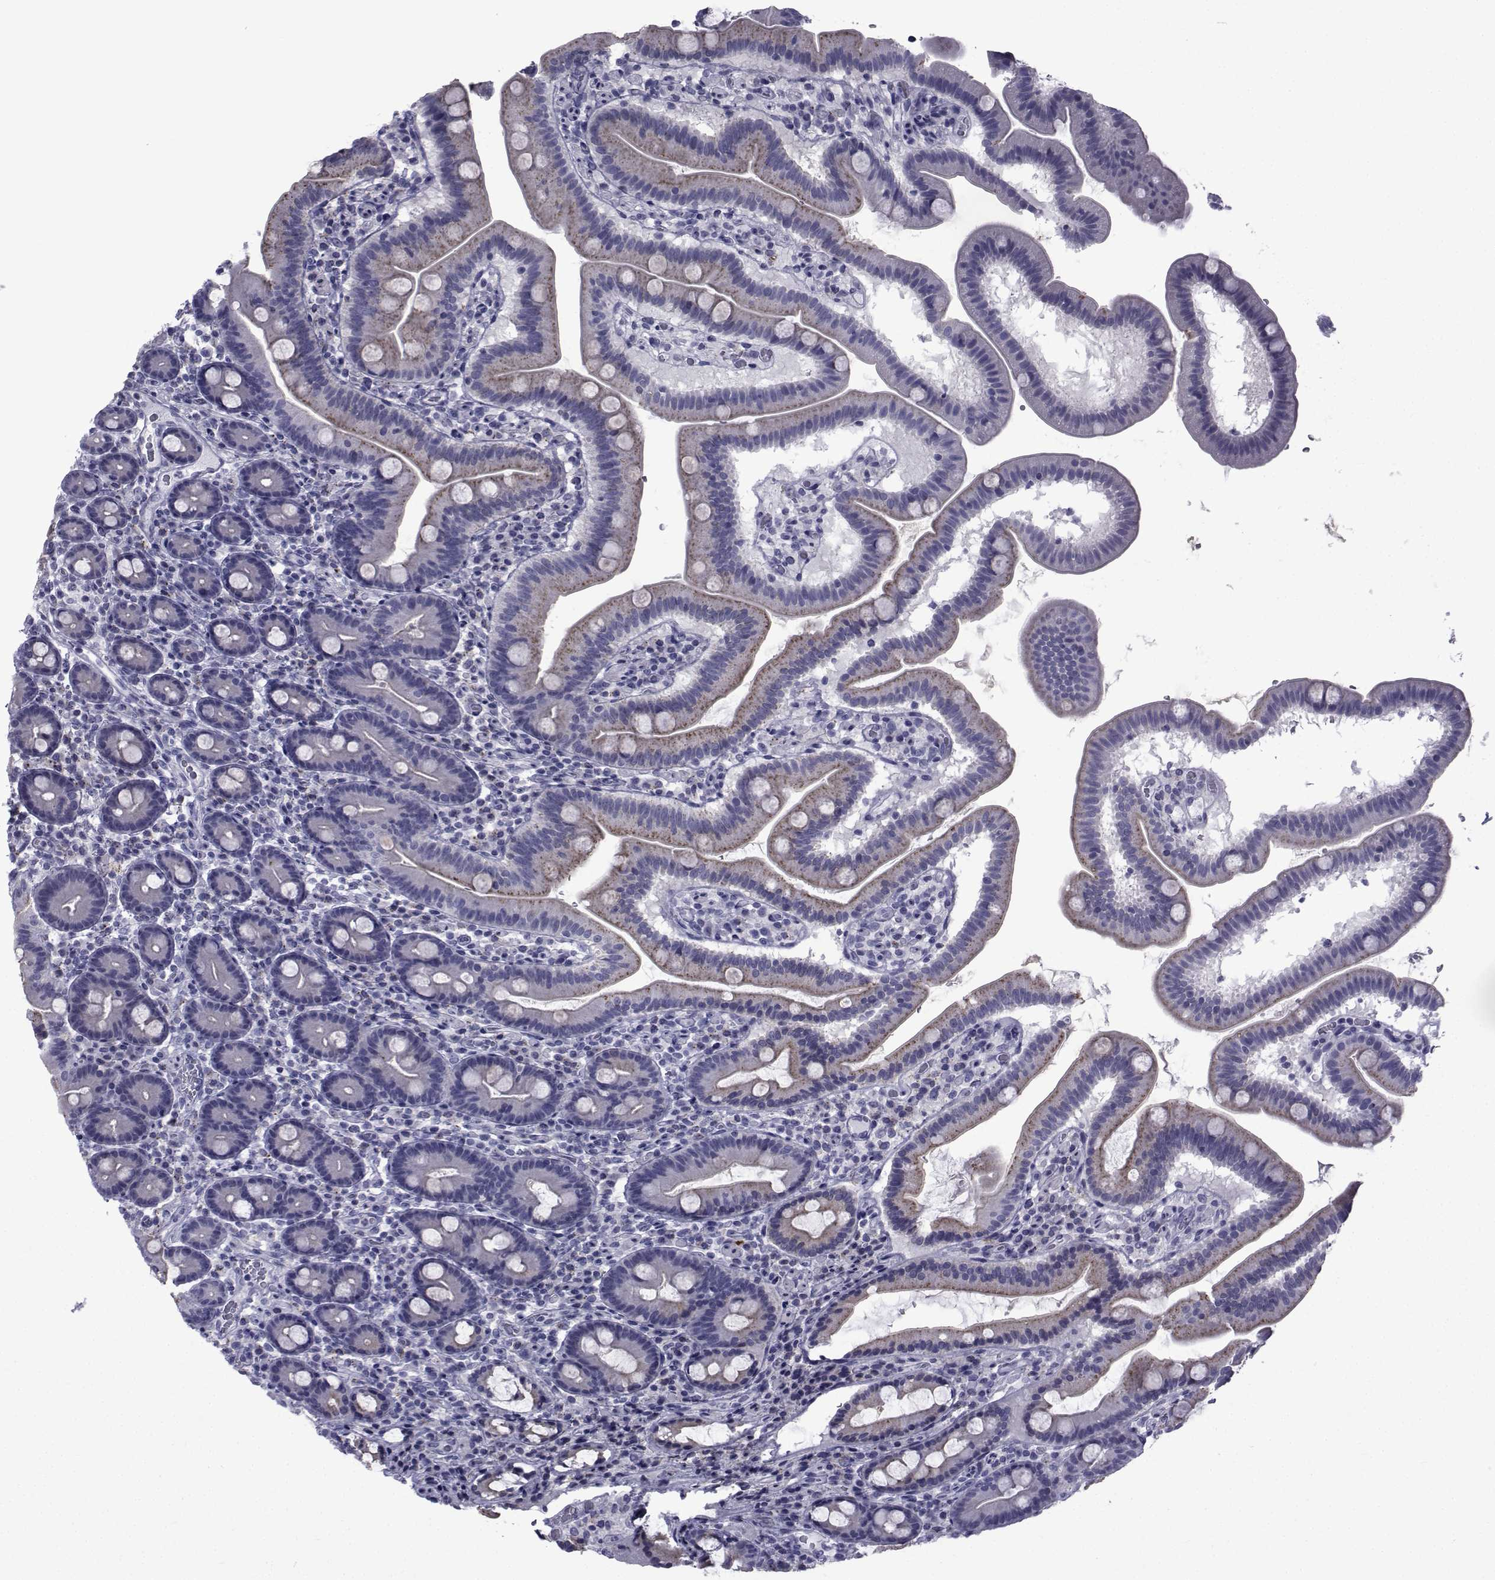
{"staining": {"intensity": "moderate", "quantity": "25%-75%", "location": "cytoplasmic/membranous"}, "tissue": "duodenum", "cell_type": "Glandular cells", "image_type": "normal", "snomed": [{"axis": "morphology", "description": "Normal tissue, NOS"}, {"axis": "topography", "description": "Duodenum"}], "caption": "Immunohistochemistry (IHC) (DAB (3,3'-diaminobenzidine)) staining of benign human duodenum reveals moderate cytoplasmic/membranous protein staining in about 25%-75% of glandular cells.", "gene": "PDE6G", "patient": {"sex": "male", "age": 59}}